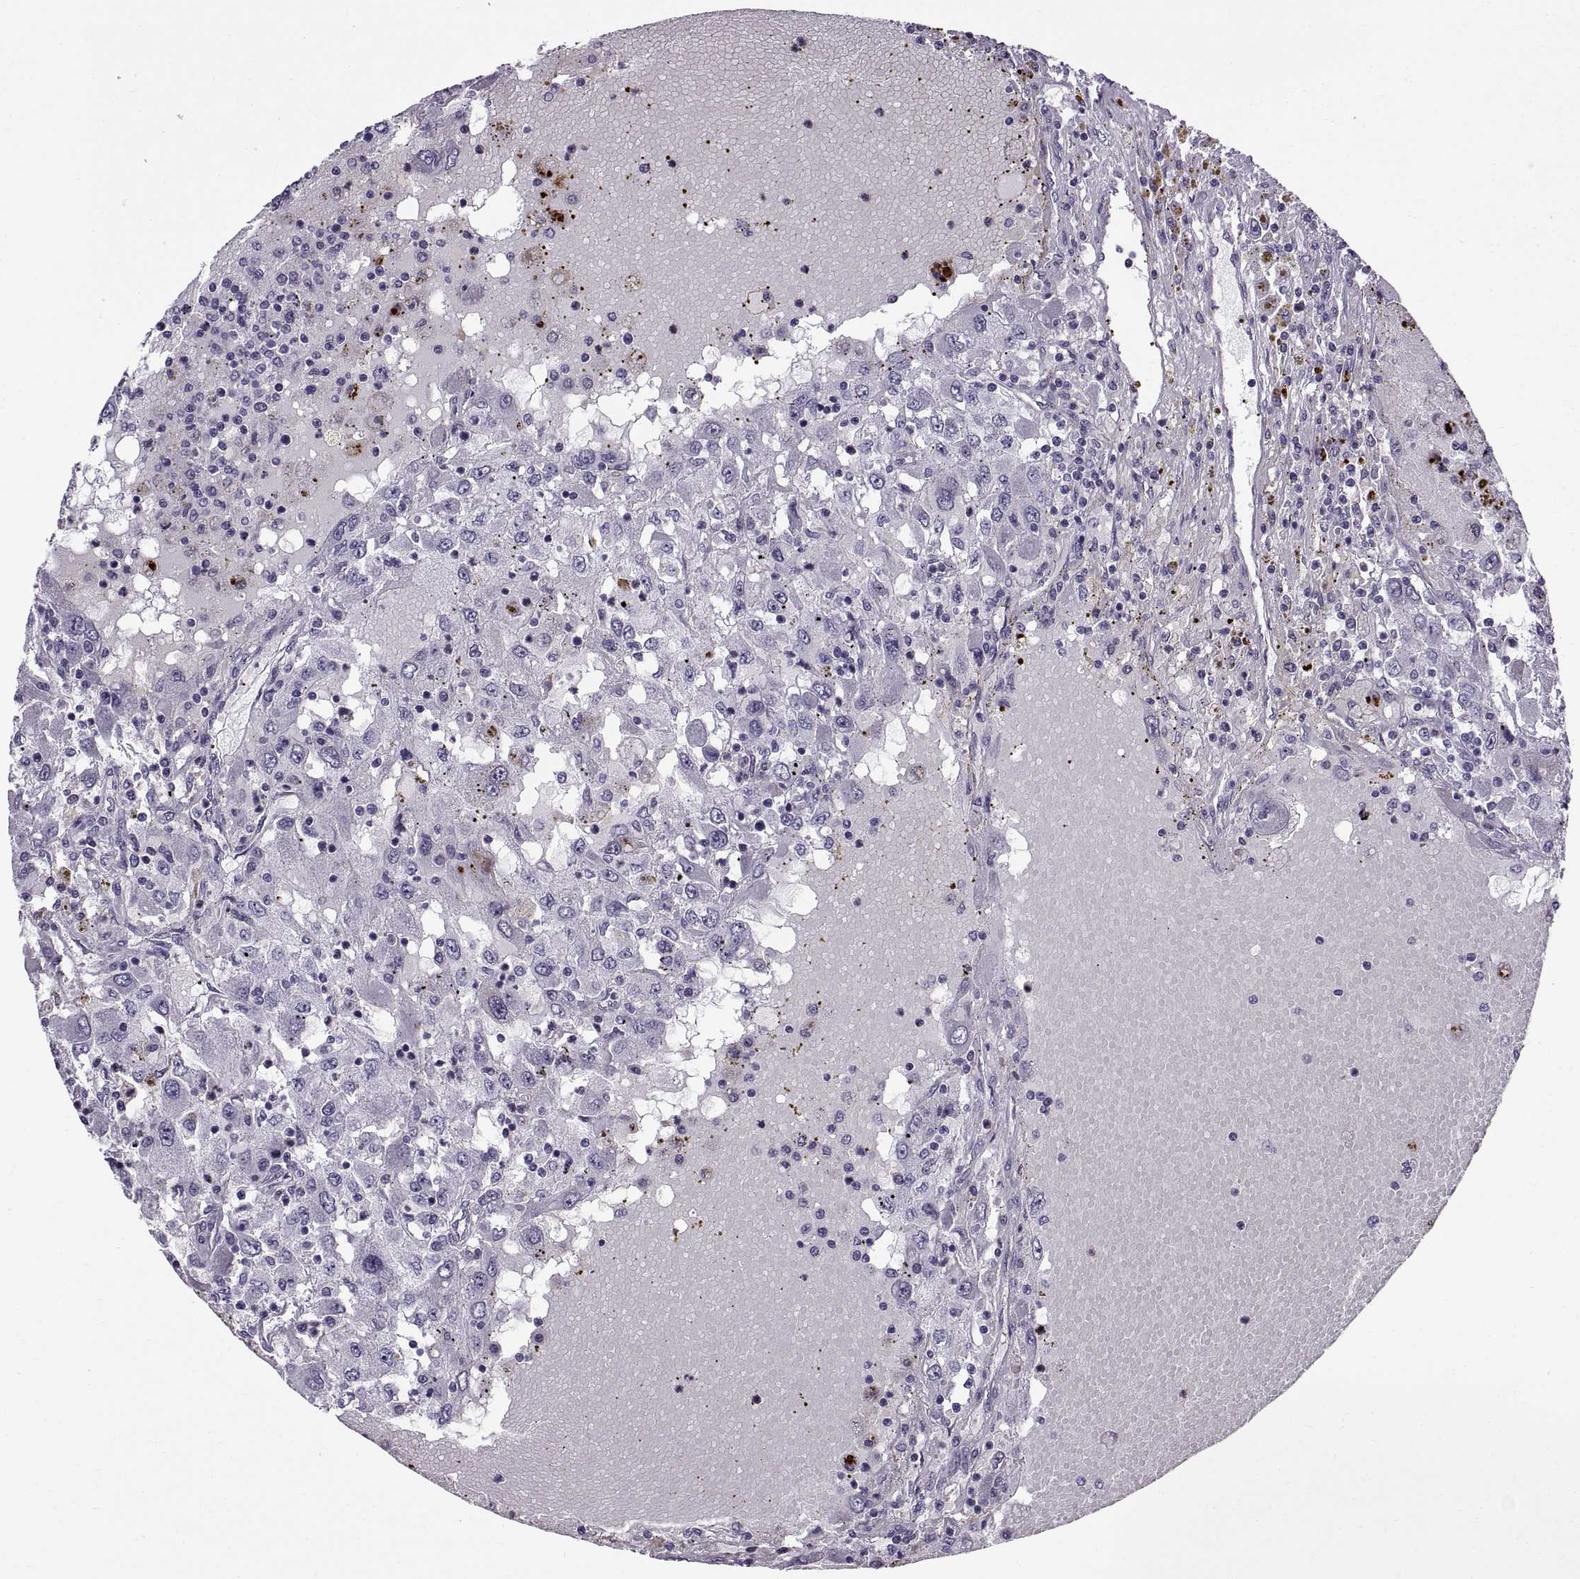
{"staining": {"intensity": "negative", "quantity": "none", "location": "none"}, "tissue": "renal cancer", "cell_type": "Tumor cells", "image_type": "cancer", "snomed": [{"axis": "morphology", "description": "Adenocarcinoma, NOS"}, {"axis": "topography", "description": "Kidney"}], "caption": "Immunohistochemistry histopathology image of human adenocarcinoma (renal) stained for a protein (brown), which exhibits no expression in tumor cells.", "gene": "CALCR", "patient": {"sex": "female", "age": 67}}